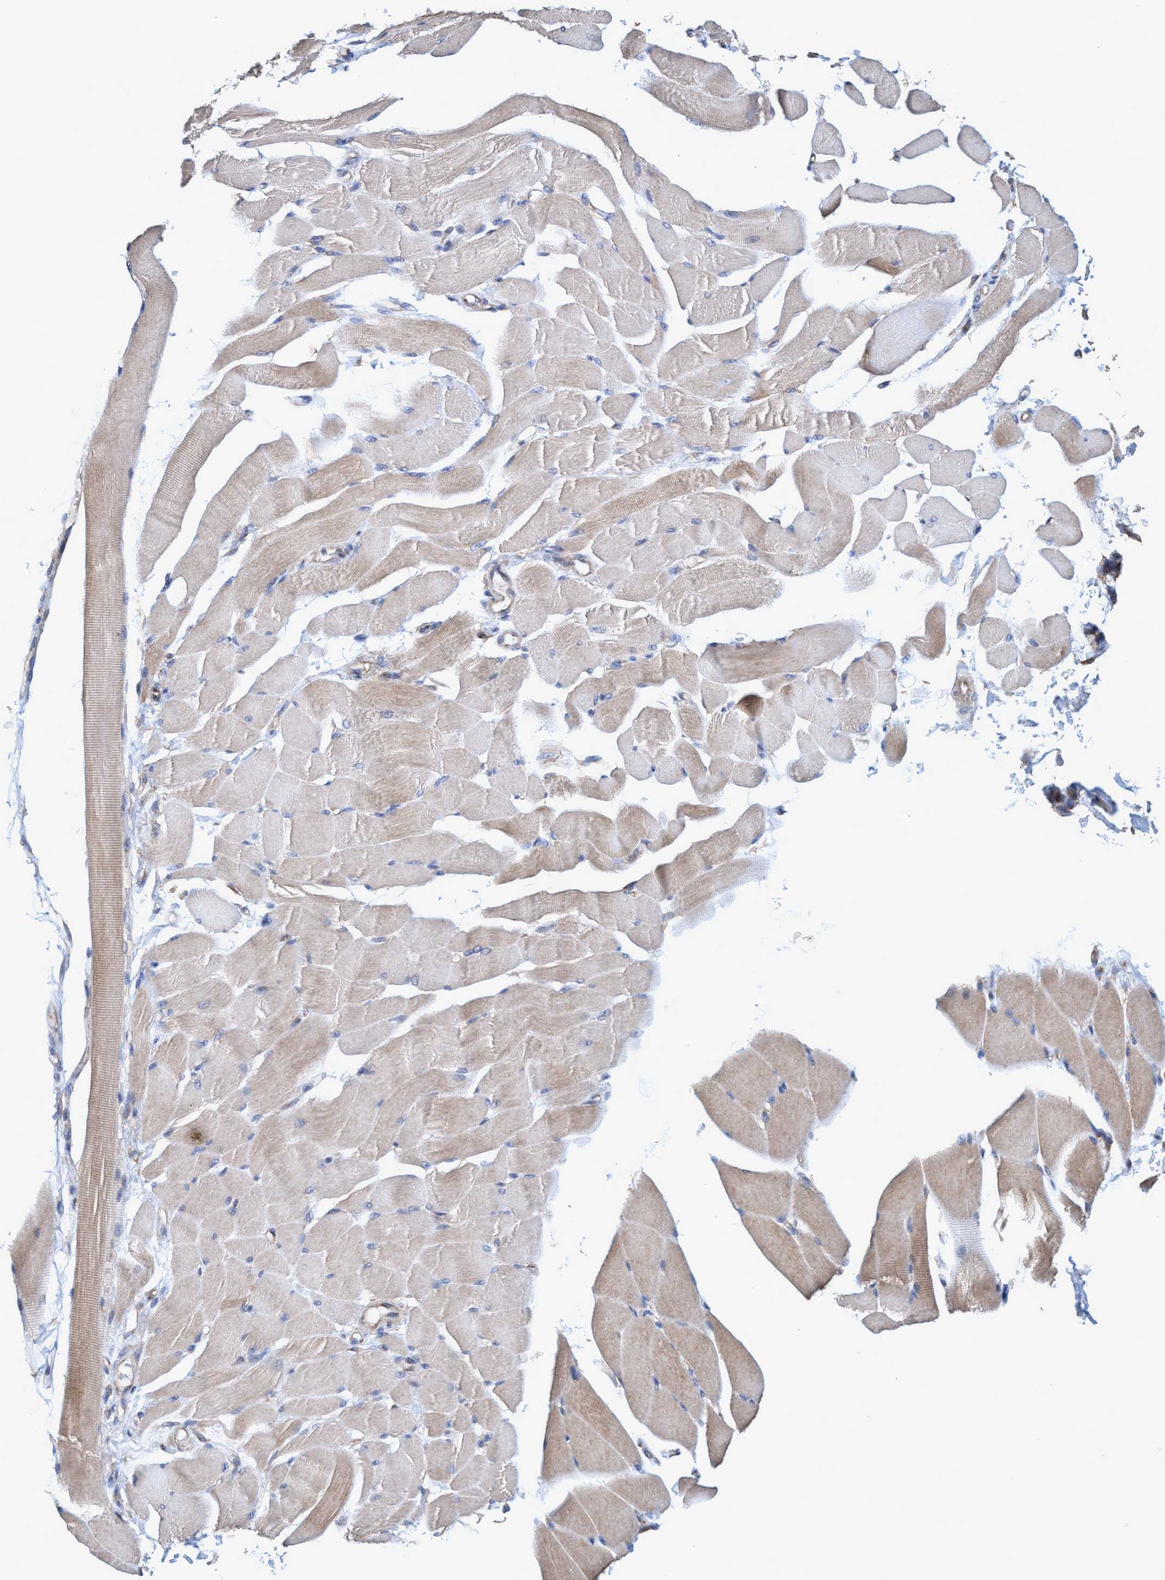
{"staining": {"intensity": "weak", "quantity": ">75%", "location": "cytoplasmic/membranous"}, "tissue": "skeletal muscle", "cell_type": "Myocytes", "image_type": "normal", "snomed": [{"axis": "morphology", "description": "Normal tissue, NOS"}, {"axis": "topography", "description": "Skeletal muscle"}, {"axis": "topography", "description": "Peripheral nerve tissue"}], "caption": "This micrograph shows normal skeletal muscle stained with immunohistochemistry to label a protein in brown. The cytoplasmic/membranous of myocytes show weak positivity for the protein. Nuclei are counter-stained blue.", "gene": "BICD2", "patient": {"sex": "female", "age": 84}}